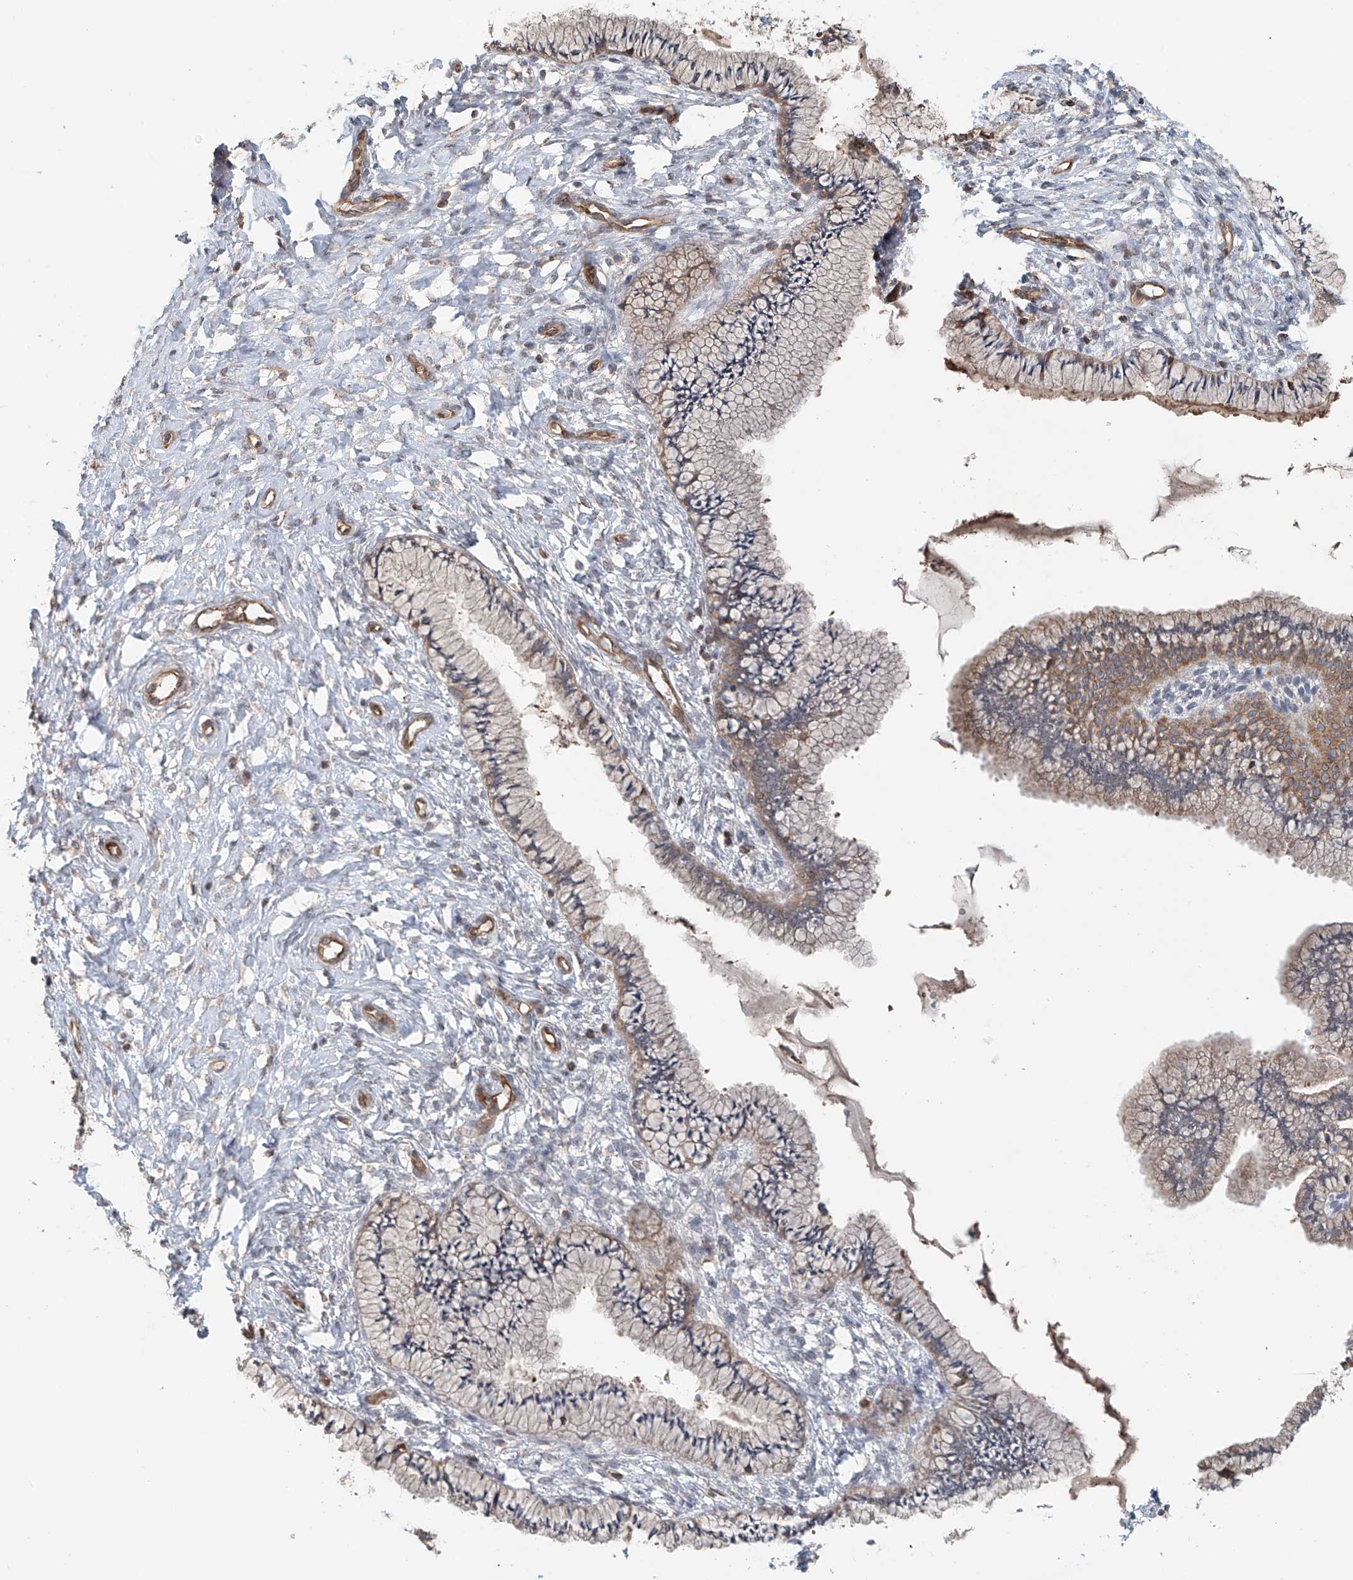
{"staining": {"intensity": "moderate", "quantity": "<25%", "location": "cytoplasmic/membranous"}, "tissue": "cervix", "cell_type": "Glandular cells", "image_type": "normal", "snomed": [{"axis": "morphology", "description": "Normal tissue, NOS"}, {"axis": "topography", "description": "Cervix"}], "caption": "Human cervix stained with a protein marker shows moderate staining in glandular cells.", "gene": "FRYL", "patient": {"sex": "female", "age": 36}}